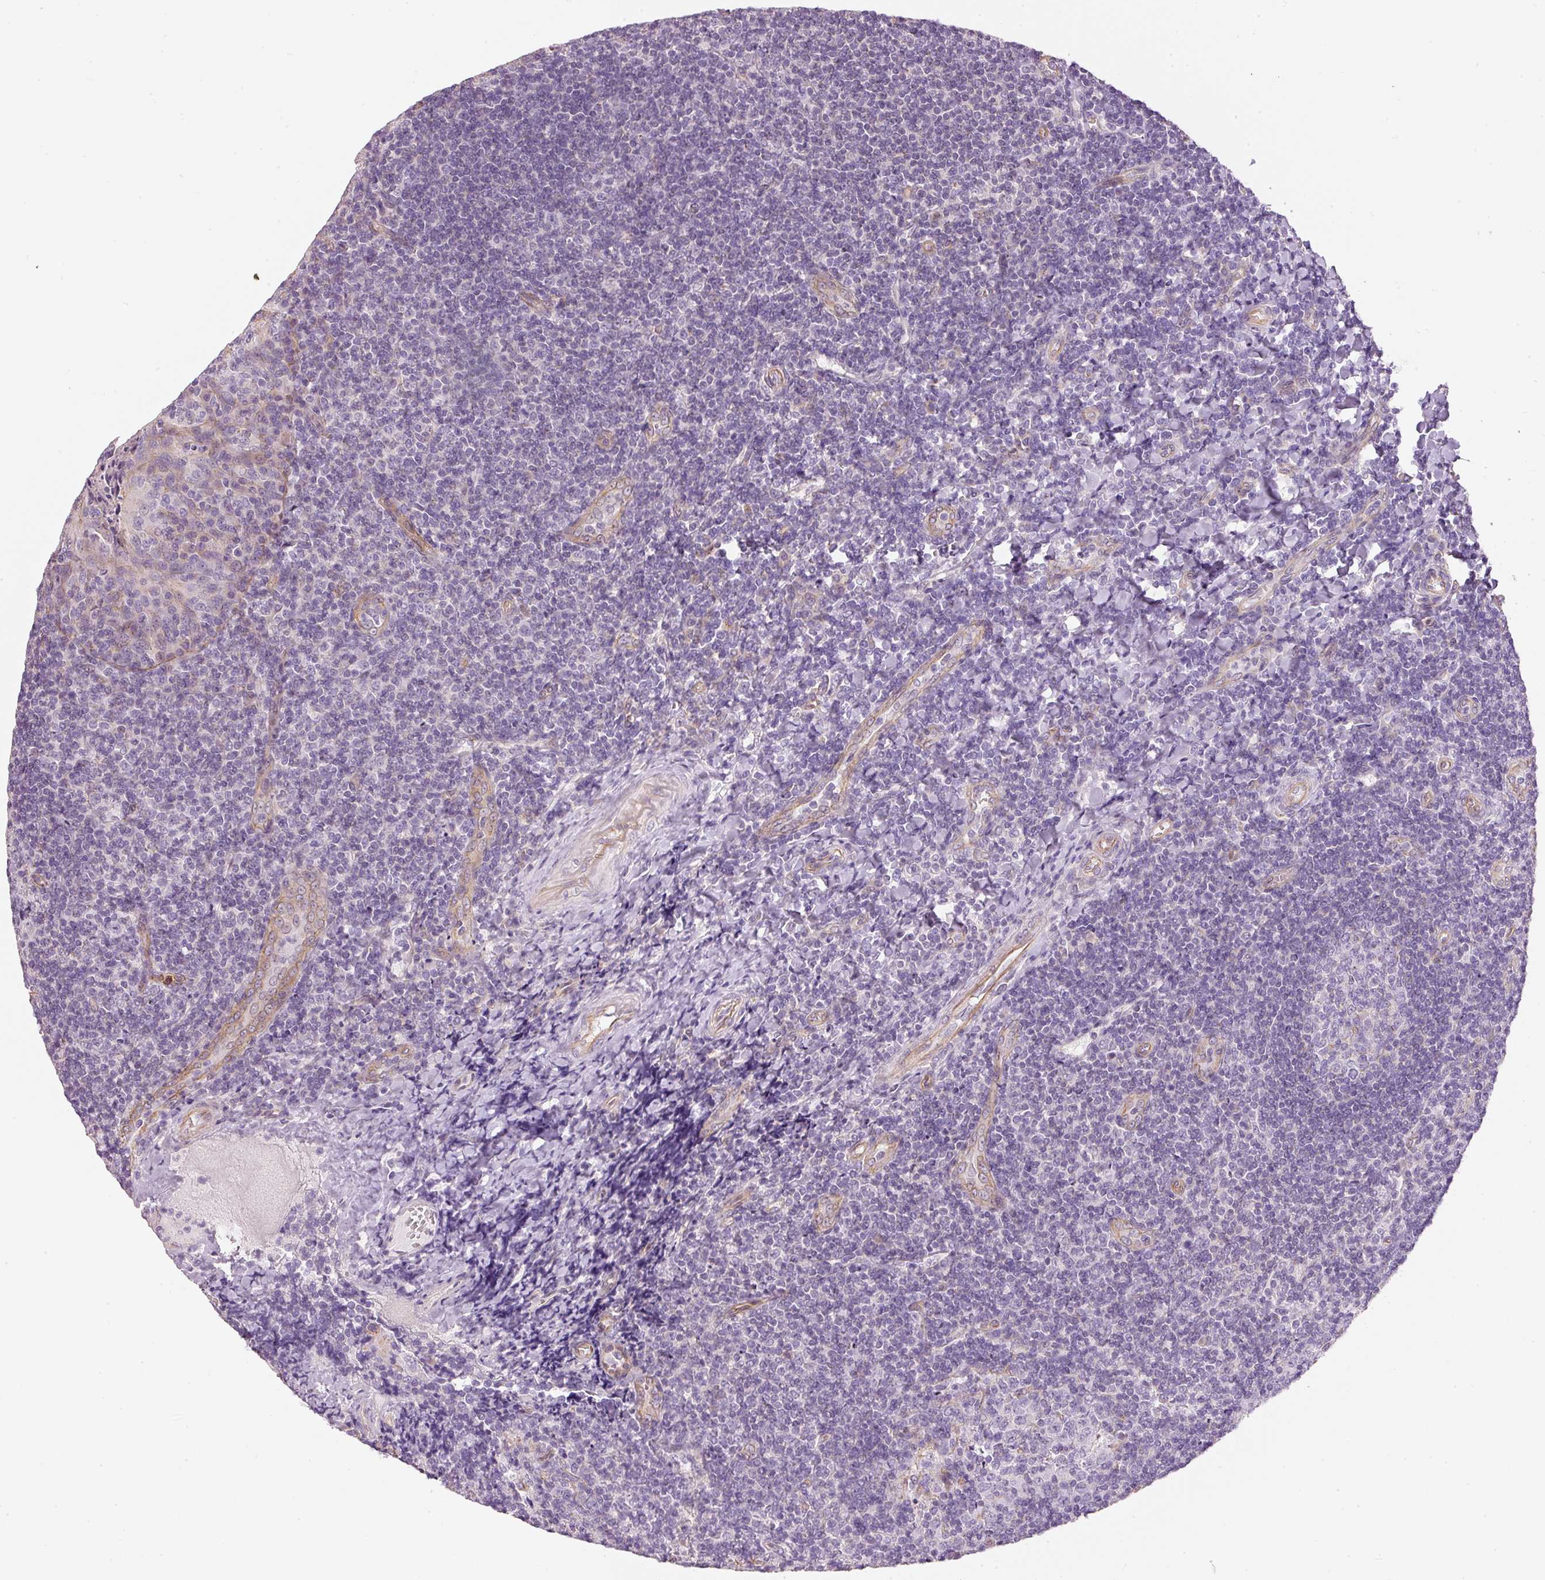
{"staining": {"intensity": "negative", "quantity": "none", "location": "none"}, "tissue": "tonsil", "cell_type": "Germinal center cells", "image_type": "normal", "snomed": [{"axis": "morphology", "description": "Normal tissue, NOS"}, {"axis": "topography", "description": "Tonsil"}], "caption": "Germinal center cells show no significant staining in benign tonsil.", "gene": "OSR2", "patient": {"sex": "male", "age": 17}}